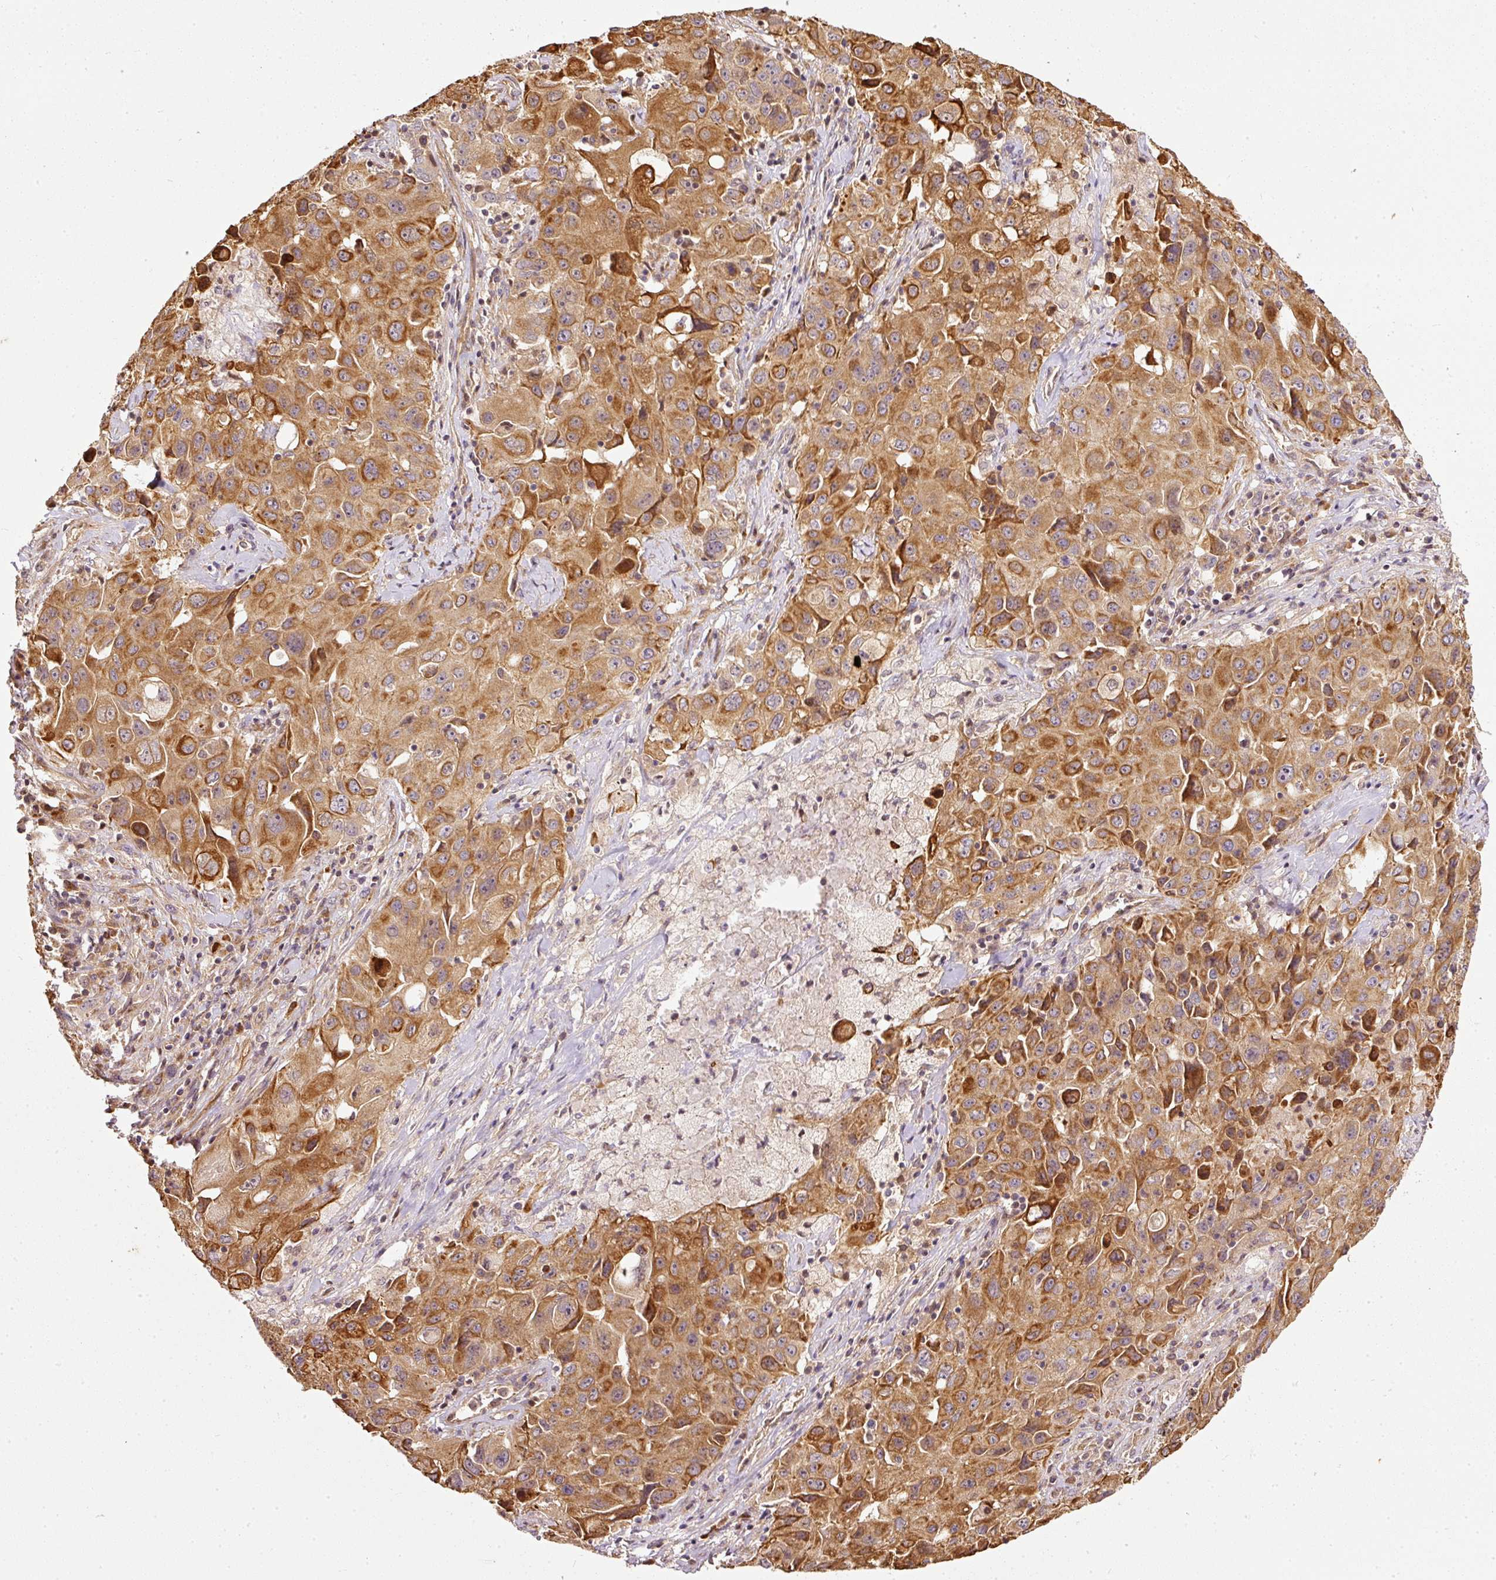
{"staining": {"intensity": "strong", "quantity": ">75%", "location": "cytoplasmic/membranous"}, "tissue": "lung cancer", "cell_type": "Tumor cells", "image_type": "cancer", "snomed": [{"axis": "morphology", "description": "Squamous cell carcinoma, NOS"}, {"axis": "topography", "description": "Lung"}], "caption": "About >75% of tumor cells in human squamous cell carcinoma (lung) show strong cytoplasmic/membranous protein staining as visualized by brown immunohistochemical staining.", "gene": "MIF4GD", "patient": {"sex": "male", "age": 63}}